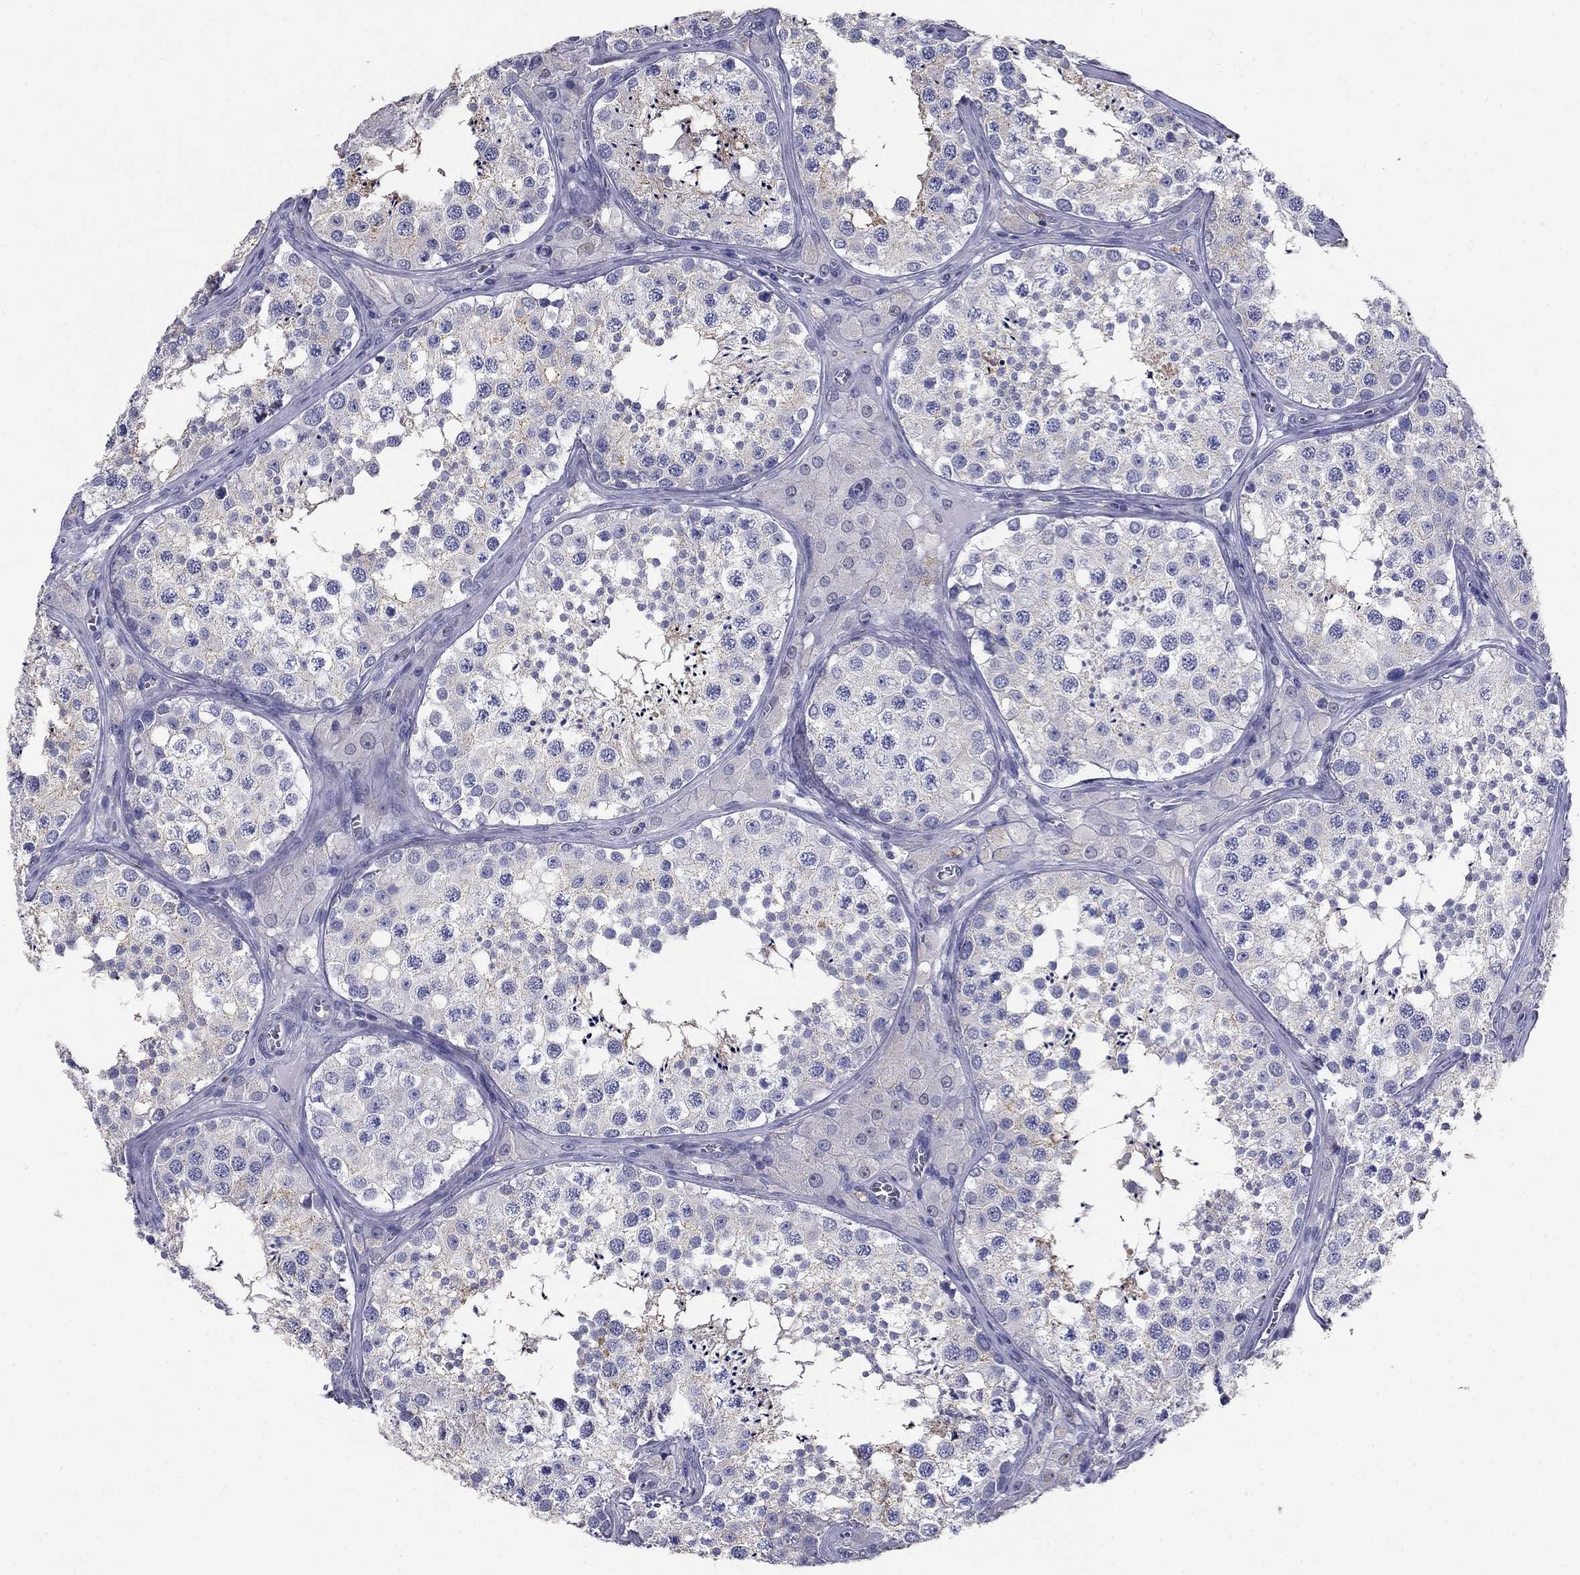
{"staining": {"intensity": "moderate", "quantity": "<25%", "location": "cytoplasmic/membranous"}, "tissue": "testis", "cell_type": "Cells in seminiferous ducts", "image_type": "normal", "snomed": [{"axis": "morphology", "description": "Normal tissue, NOS"}, {"axis": "topography", "description": "Testis"}], "caption": "Cells in seminiferous ducts exhibit low levels of moderate cytoplasmic/membranous positivity in approximately <25% of cells in unremarkable human testis. The protein of interest is shown in brown color, while the nuclei are stained blue.", "gene": "IGSF8", "patient": {"sex": "male", "age": 34}}